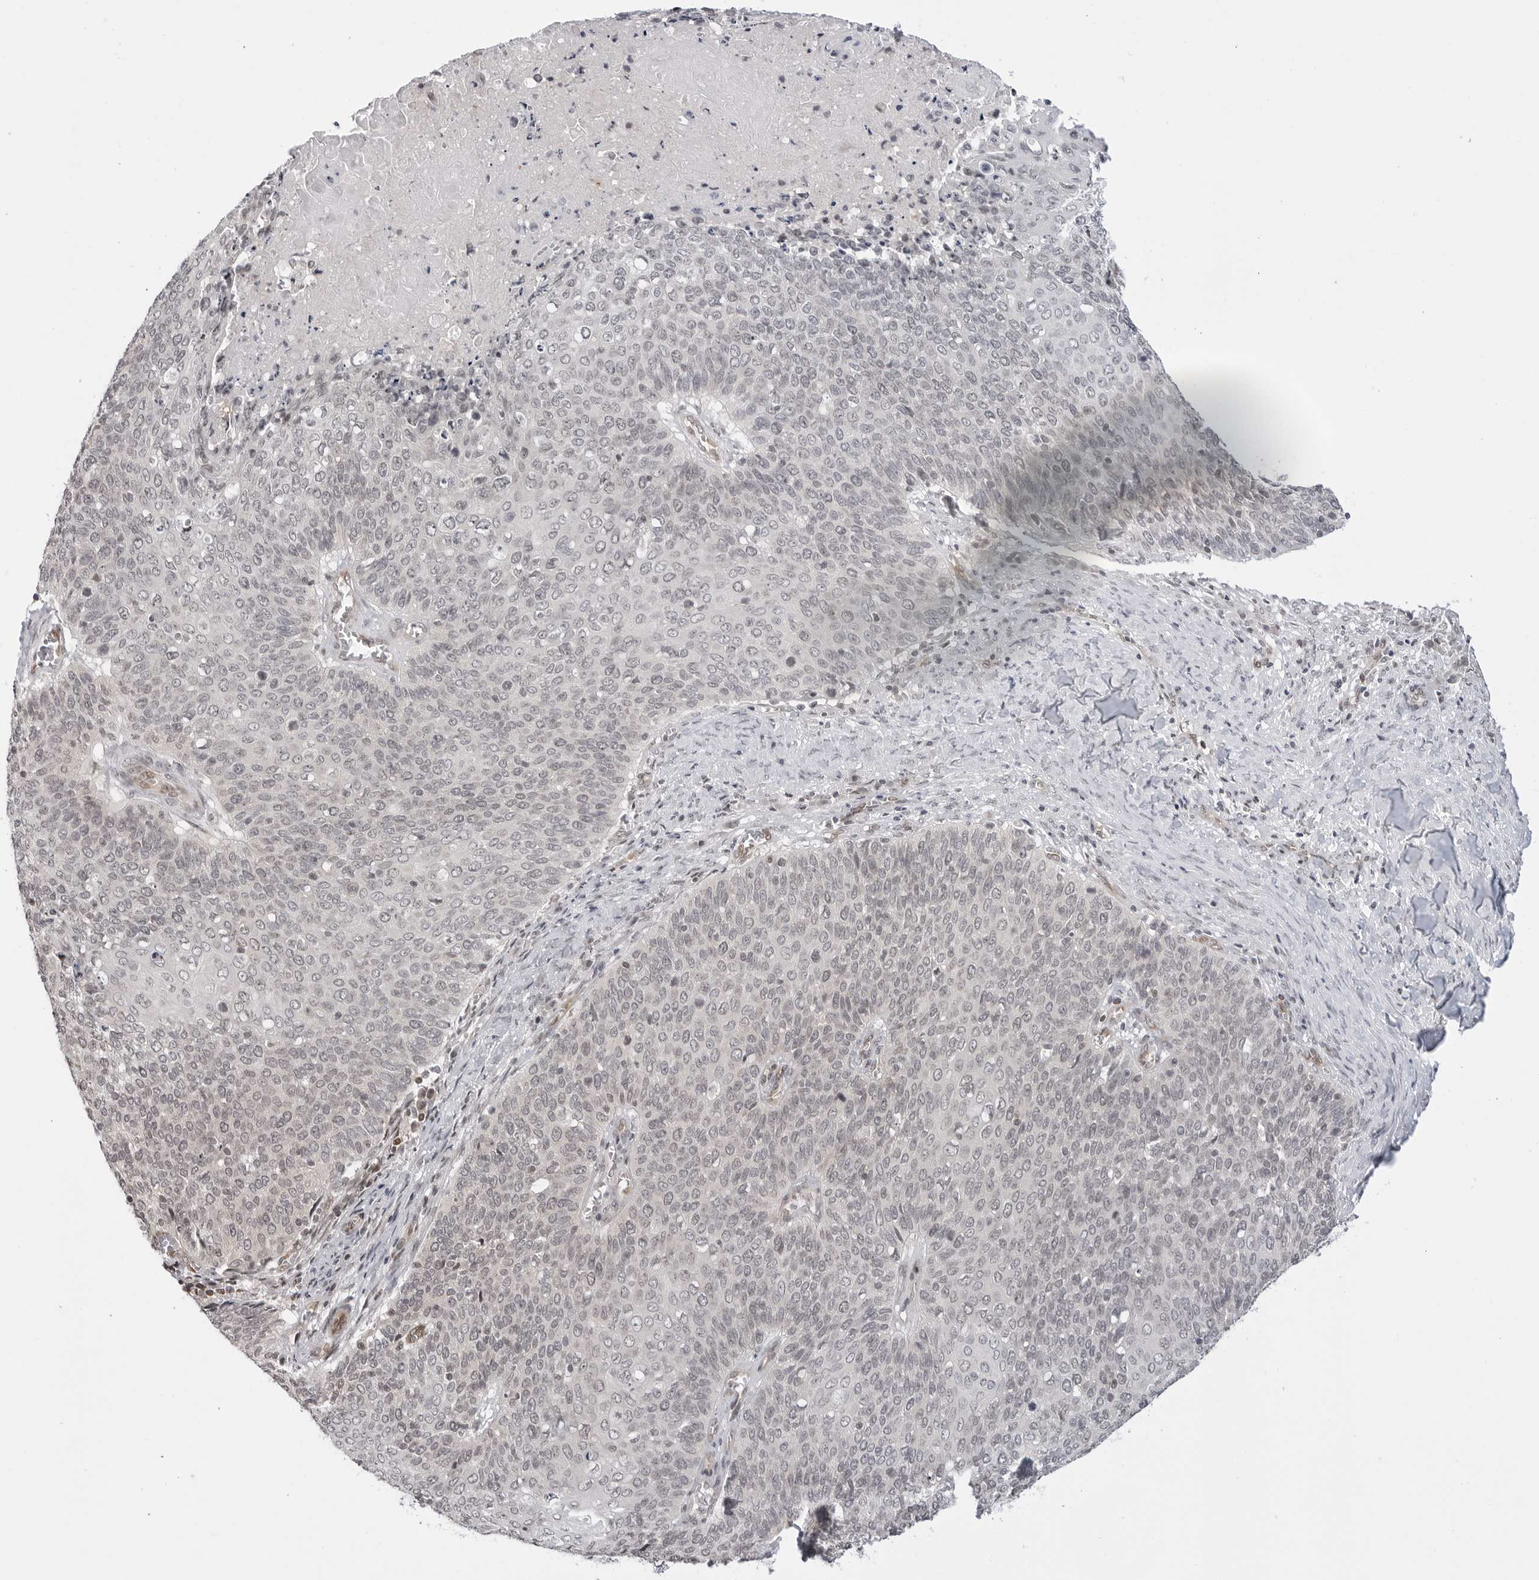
{"staining": {"intensity": "weak", "quantity": "<25%", "location": "nuclear"}, "tissue": "cervical cancer", "cell_type": "Tumor cells", "image_type": "cancer", "snomed": [{"axis": "morphology", "description": "Squamous cell carcinoma, NOS"}, {"axis": "topography", "description": "Cervix"}], "caption": "Image shows no significant protein expression in tumor cells of cervical cancer.", "gene": "C8orf33", "patient": {"sex": "female", "age": 39}}